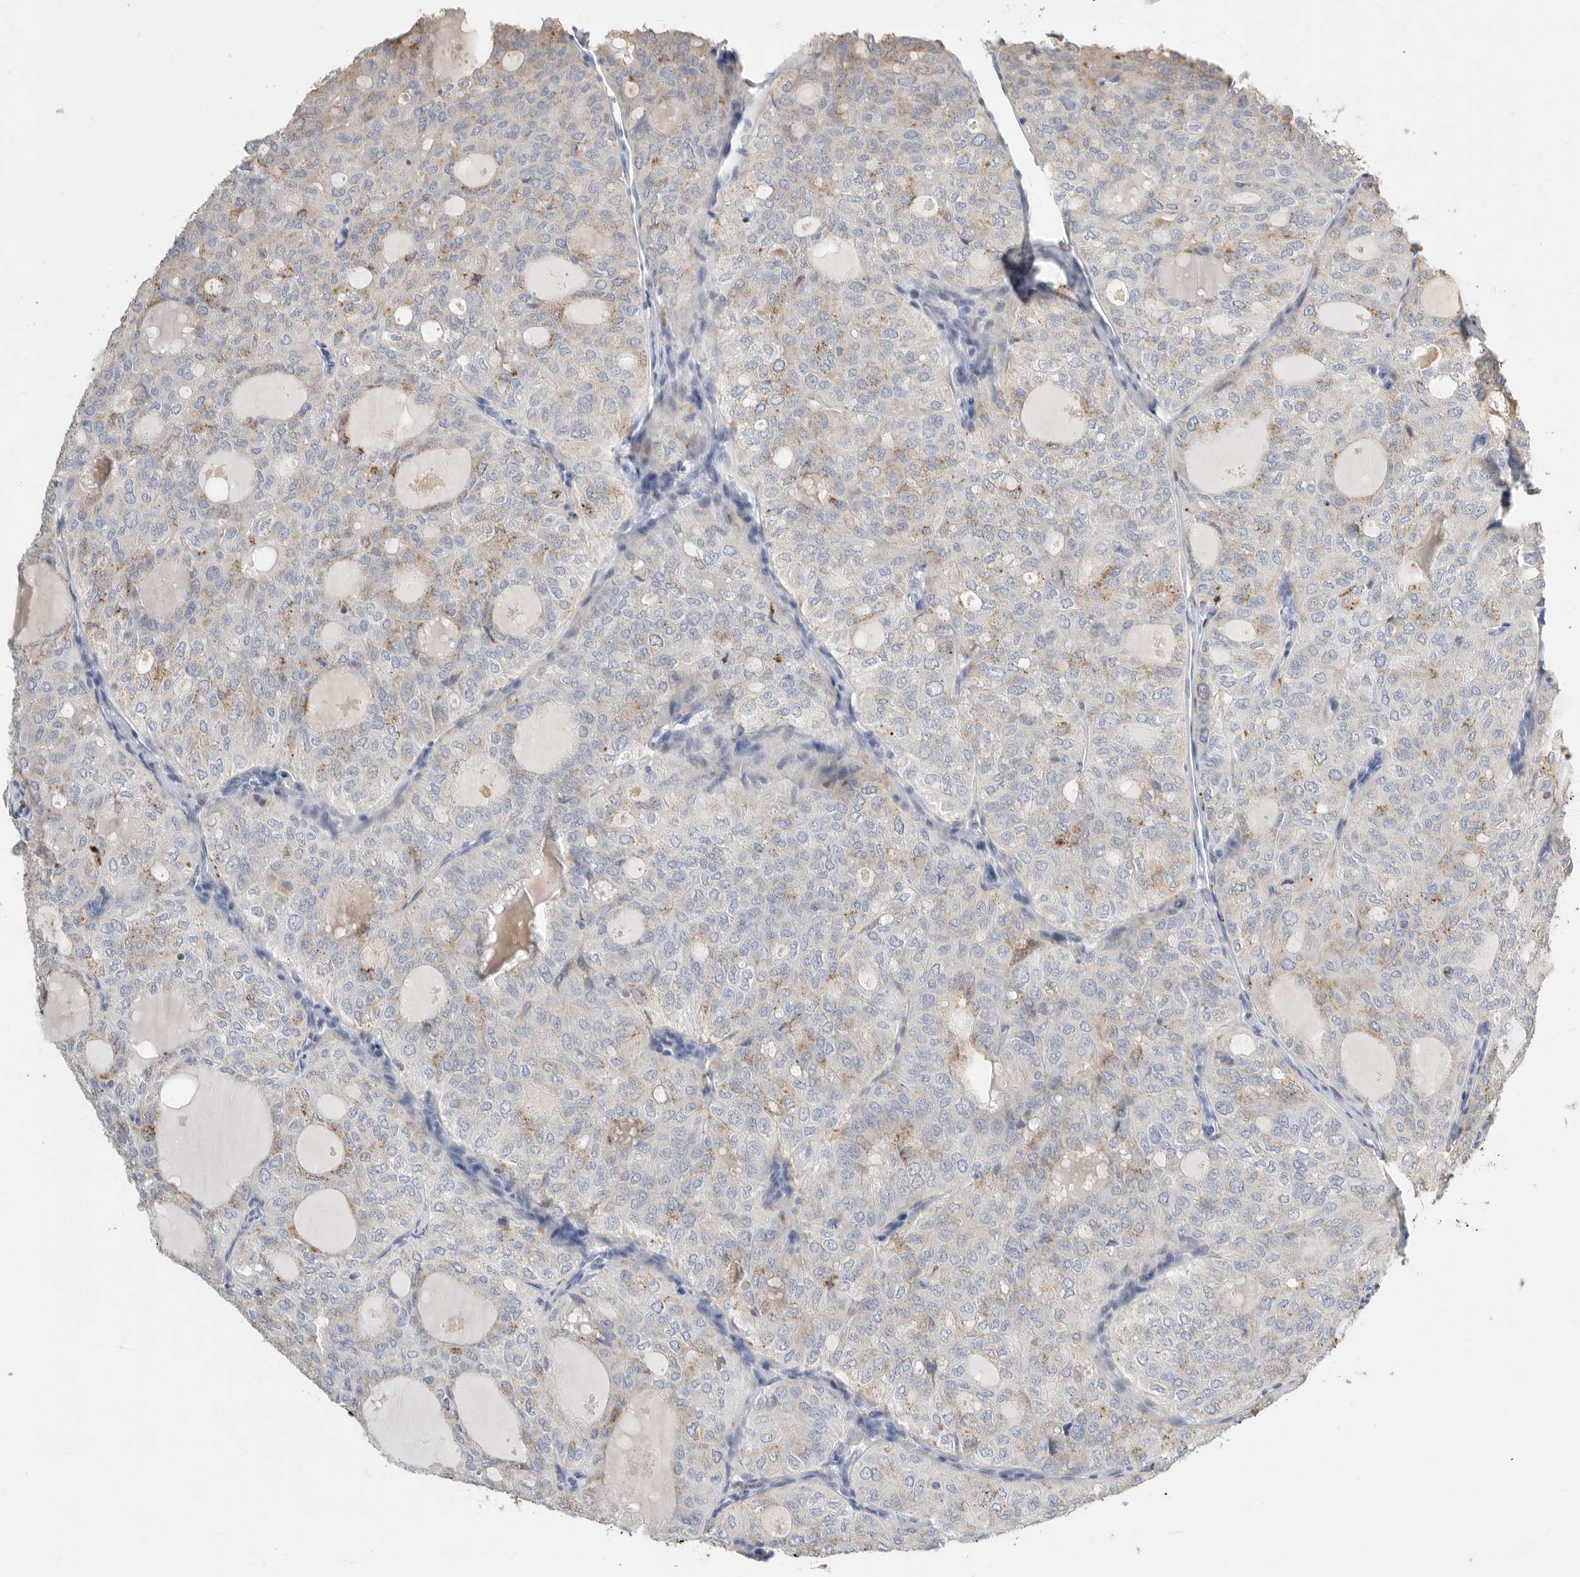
{"staining": {"intensity": "moderate", "quantity": "<25%", "location": "cytoplasmic/membranous"}, "tissue": "thyroid cancer", "cell_type": "Tumor cells", "image_type": "cancer", "snomed": [{"axis": "morphology", "description": "Follicular adenoma carcinoma, NOS"}, {"axis": "topography", "description": "Thyroid gland"}], "caption": "Thyroid follicular adenoma carcinoma tissue displays moderate cytoplasmic/membranous positivity in about <25% of tumor cells", "gene": "GGH", "patient": {"sex": "male", "age": 75}}